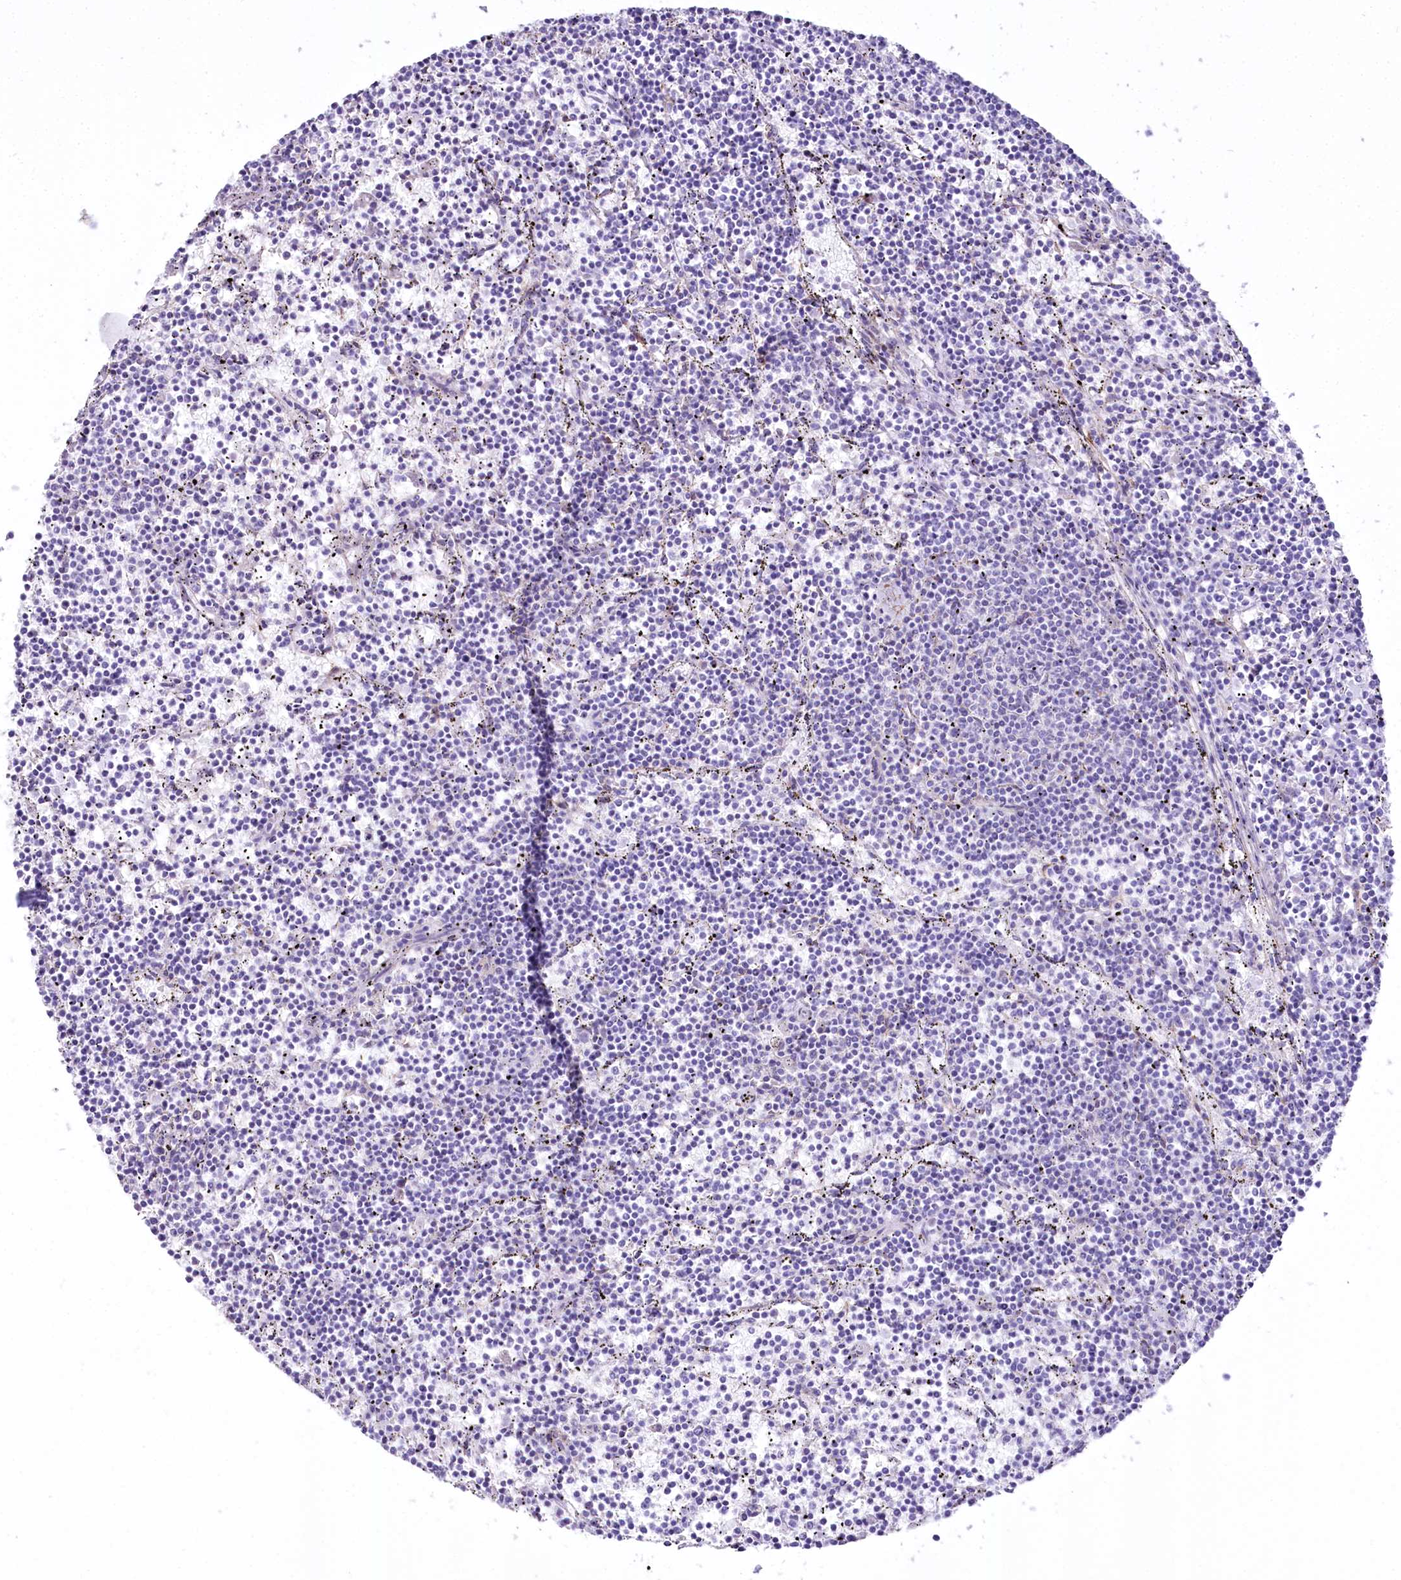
{"staining": {"intensity": "negative", "quantity": "none", "location": "none"}, "tissue": "lymphoma", "cell_type": "Tumor cells", "image_type": "cancer", "snomed": [{"axis": "morphology", "description": "Malignant lymphoma, non-Hodgkin's type, Low grade"}, {"axis": "topography", "description": "Spleen"}], "caption": "Histopathology image shows no significant protein positivity in tumor cells of malignant lymphoma, non-Hodgkin's type (low-grade).", "gene": "SYNPO2", "patient": {"sex": "female", "age": 50}}